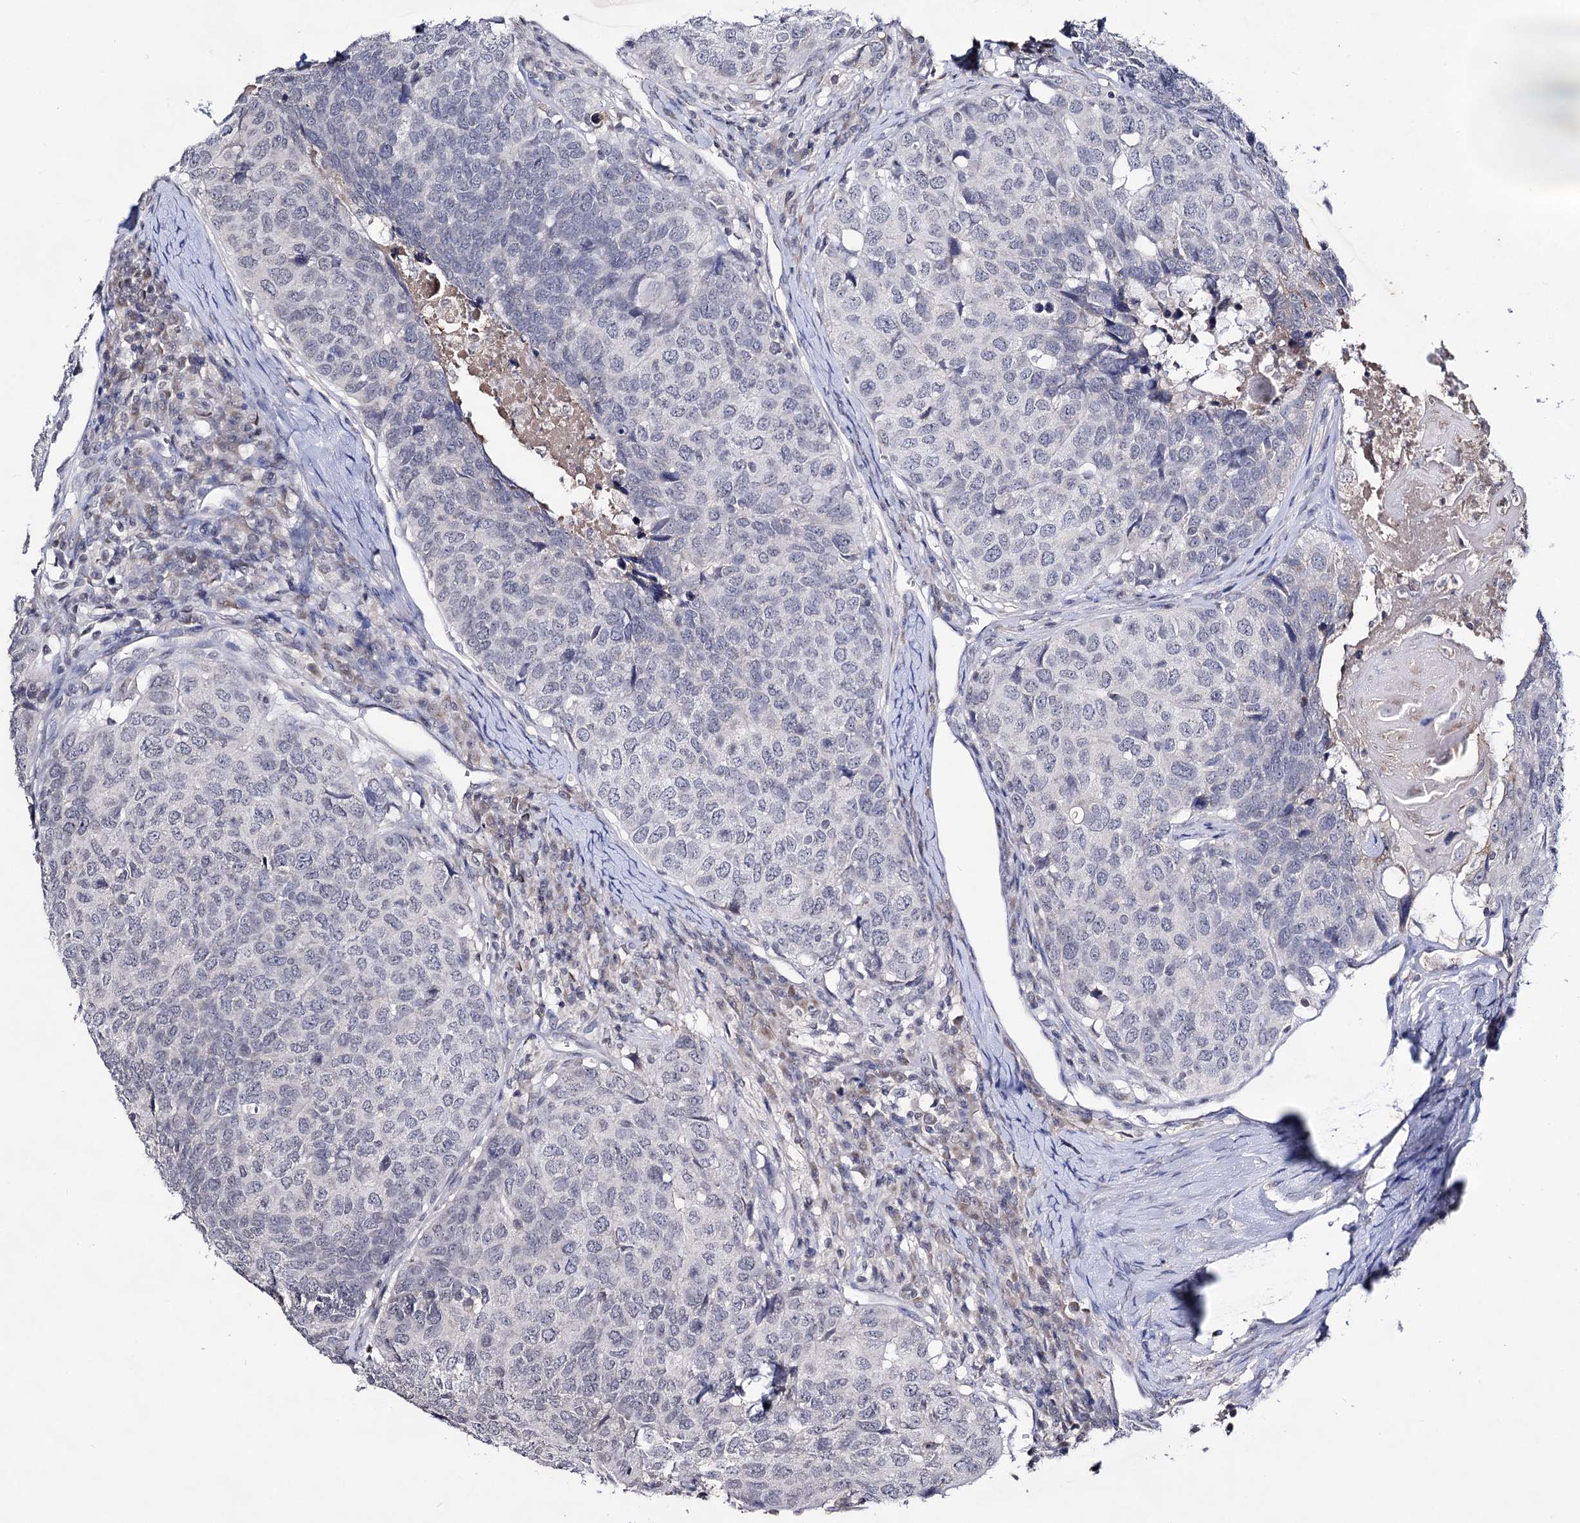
{"staining": {"intensity": "negative", "quantity": "none", "location": "none"}, "tissue": "head and neck cancer", "cell_type": "Tumor cells", "image_type": "cancer", "snomed": [{"axis": "morphology", "description": "Squamous cell carcinoma, NOS"}, {"axis": "topography", "description": "Head-Neck"}], "caption": "Immunohistochemistry (IHC) micrograph of human head and neck squamous cell carcinoma stained for a protein (brown), which exhibits no positivity in tumor cells.", "gene": "PLIN1", "patient": {"sex": "male", "age": 66}}